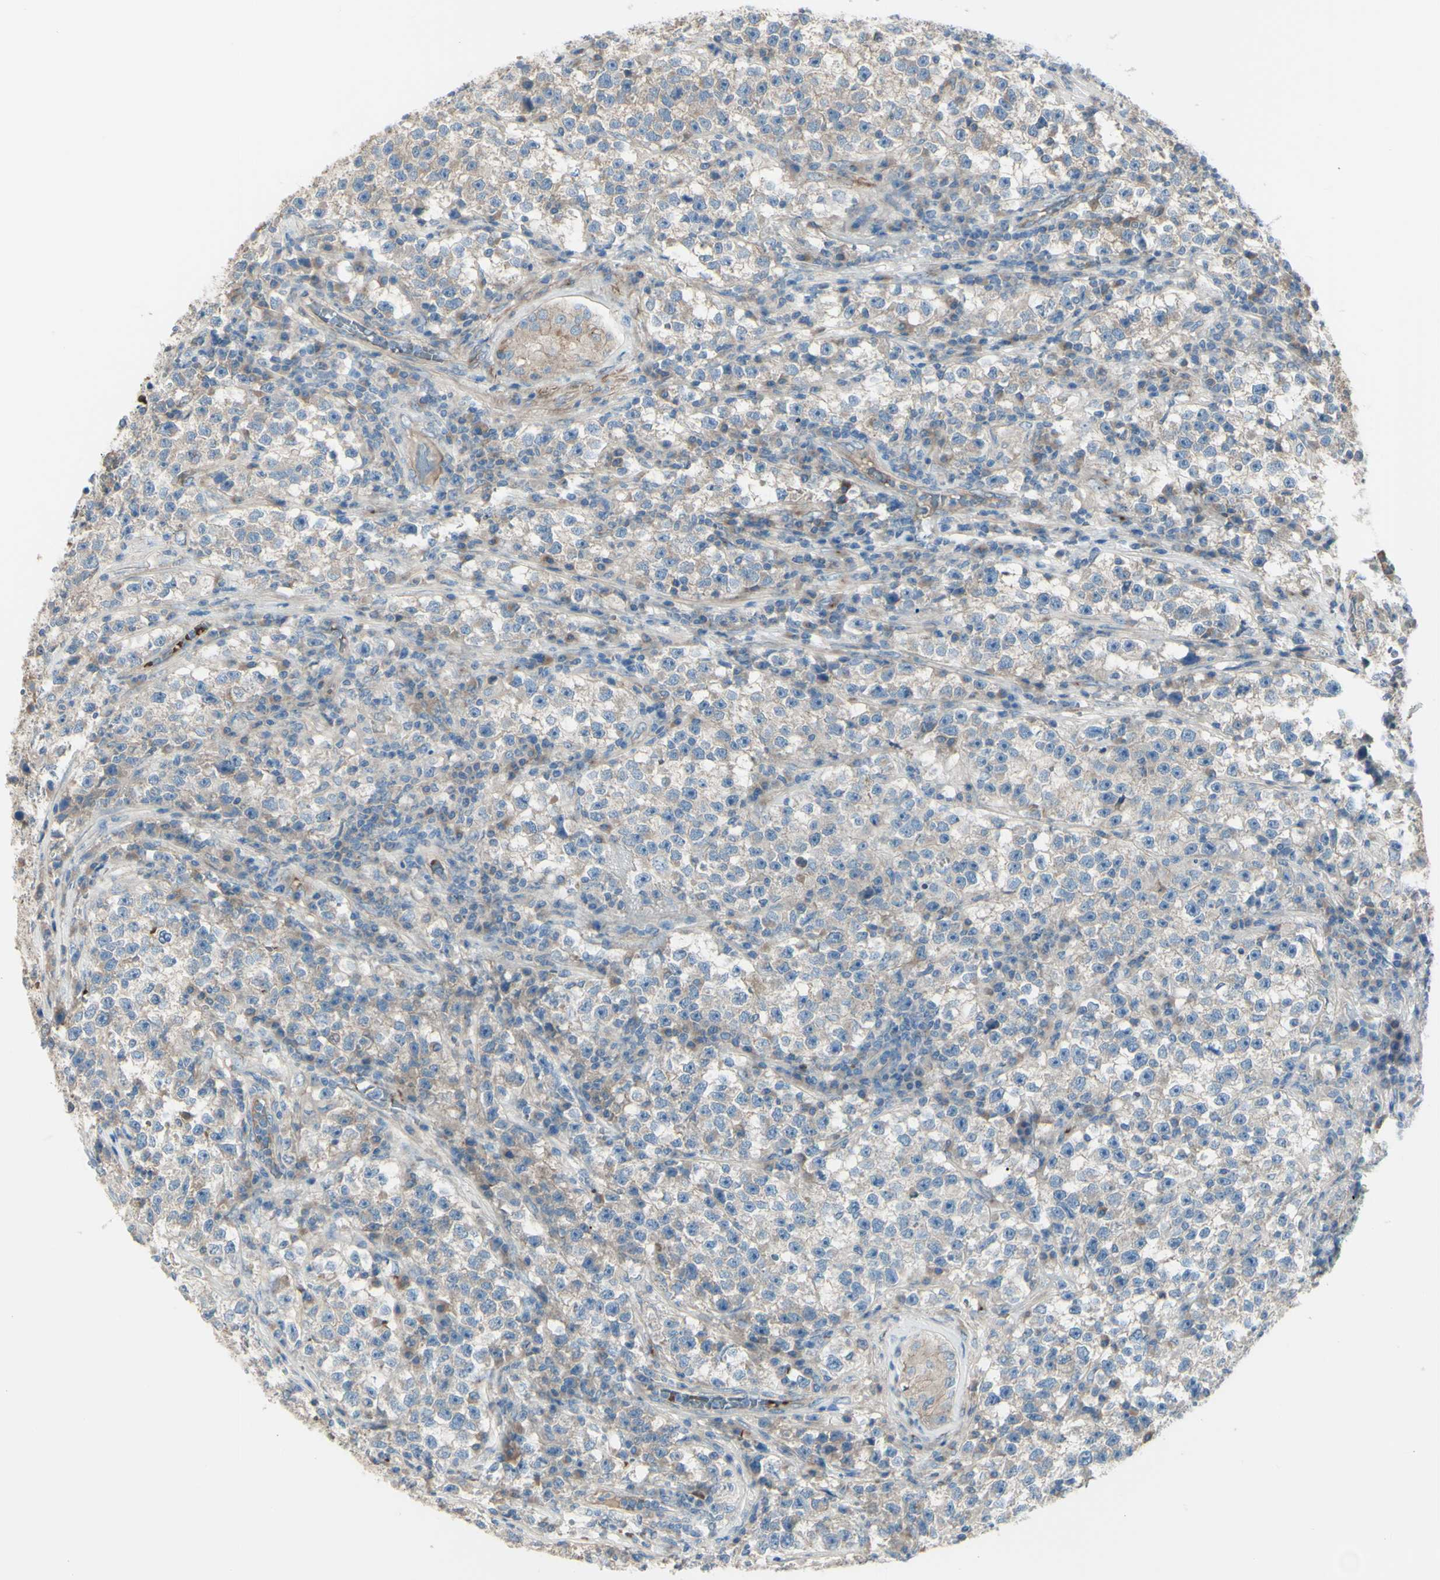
{"staining": {"intensity": "weak", "quantity": ">75%", "location": "cytoplasmic/membranous"}, "tissue": "testis cancer", "cell_type": "Tumor cells", "image_type": "cancer", "snomed": [{"axis": "morphology", "description": "Seminoma, NOS"}, {"axis": "topography", "description": "Testis"}], "caption": "Immunohistochemical staining of testis seminoma displays weak cytoplasmic/membranous protein staining in approximately >75% of tumor cells.", "gene": "PCDHGA2", "patient": {"sex": "male", "age": 22}}